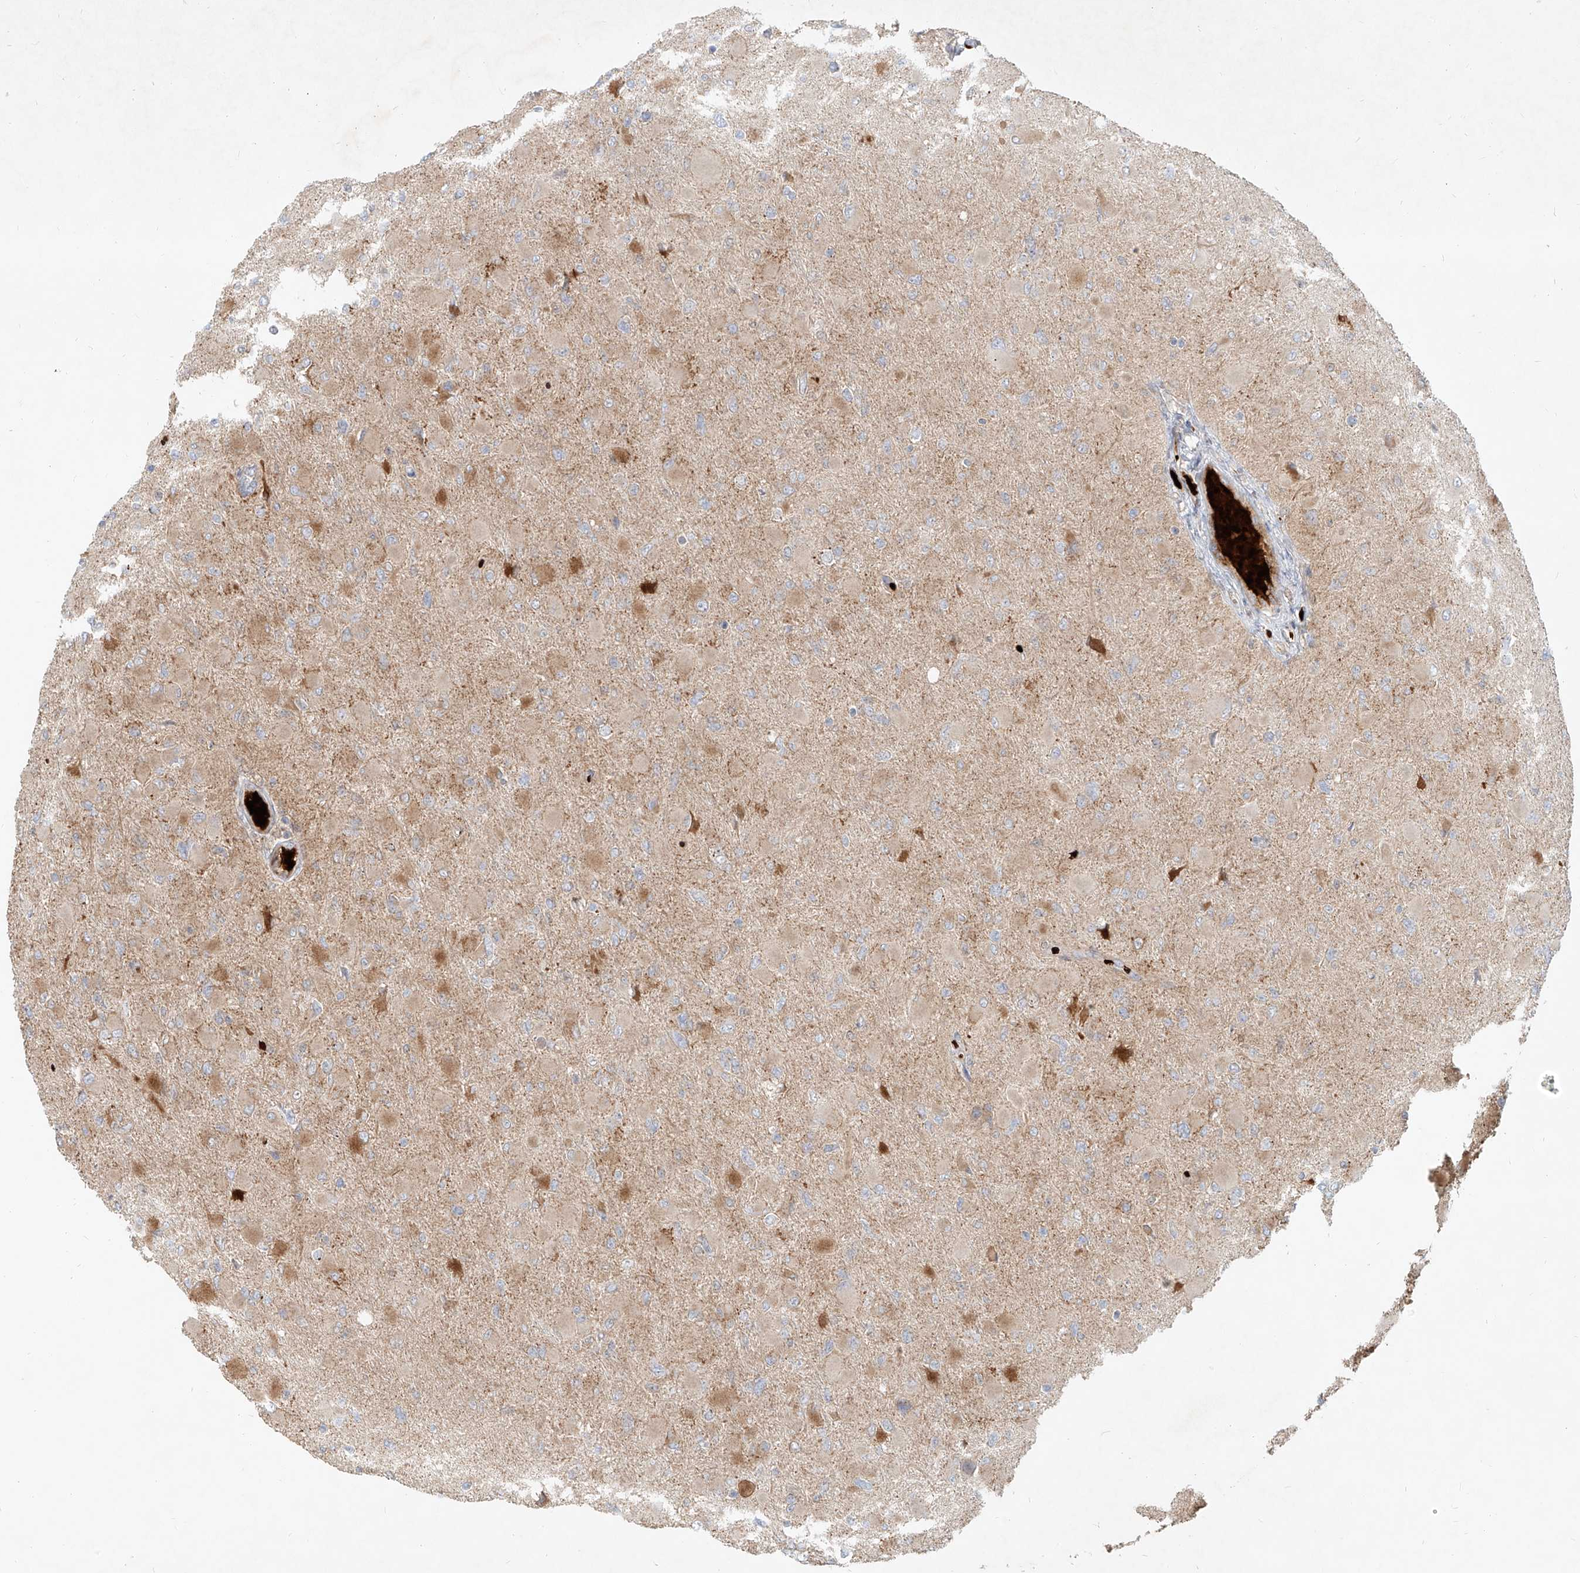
{"staining": {"intensity": "negative", "quantity": "none", "location": "none"}, "tissue": "glioma", "cell_type": "Tumor cells", "image_type": "cancer", "snomed": [{"axis": "morphology", "description": "Glioma, malignant, High grade"}, {"axis": "topography", "description": "Cerebral cortex"}], "caption": "Malignant glioma (high-grade) stained for a protein using immunohistochemistry exhibits no expression tumor cells.", "gene": "FGD2", "patient": {"sex": "female", "age": 36}}